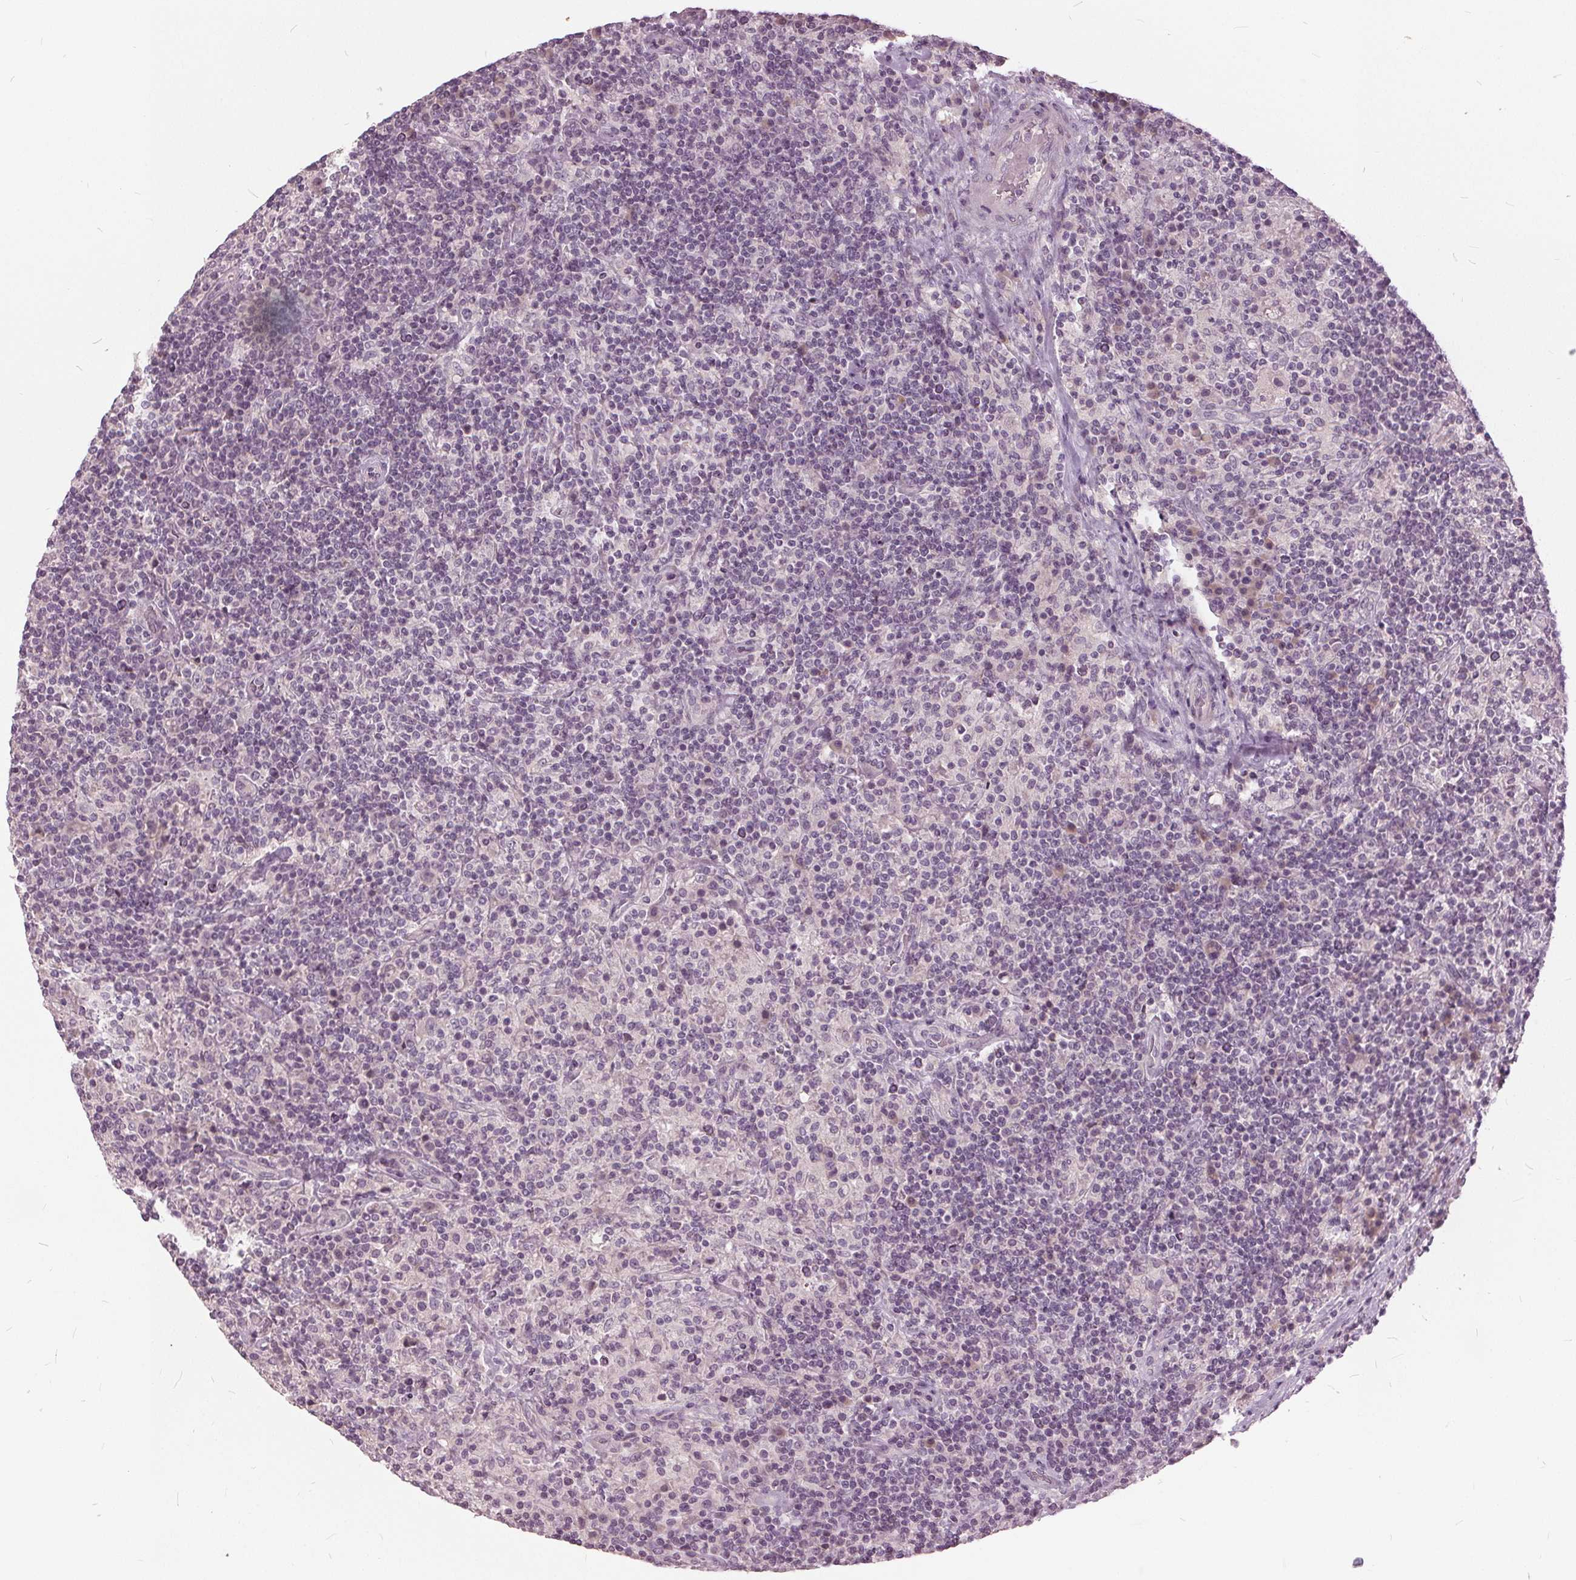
{"staining": {"intensity": "negative", "quantity": "none", "location": "none"}, "tissue": "lymphoma", "cell_type": "Tumor cells", "image_type": "cancer", "snomed": [{"axis": "morphology", "description": "Hodgkin's disease, NOS"}, {"axis": "topography", "description": "Lymph node"}], "caption": "This is an IHC histopathology image of lymphoma. There is no staining in tumor cells.", "gene": "KLK13", "patient": {"sex": "male", "age": 70}}